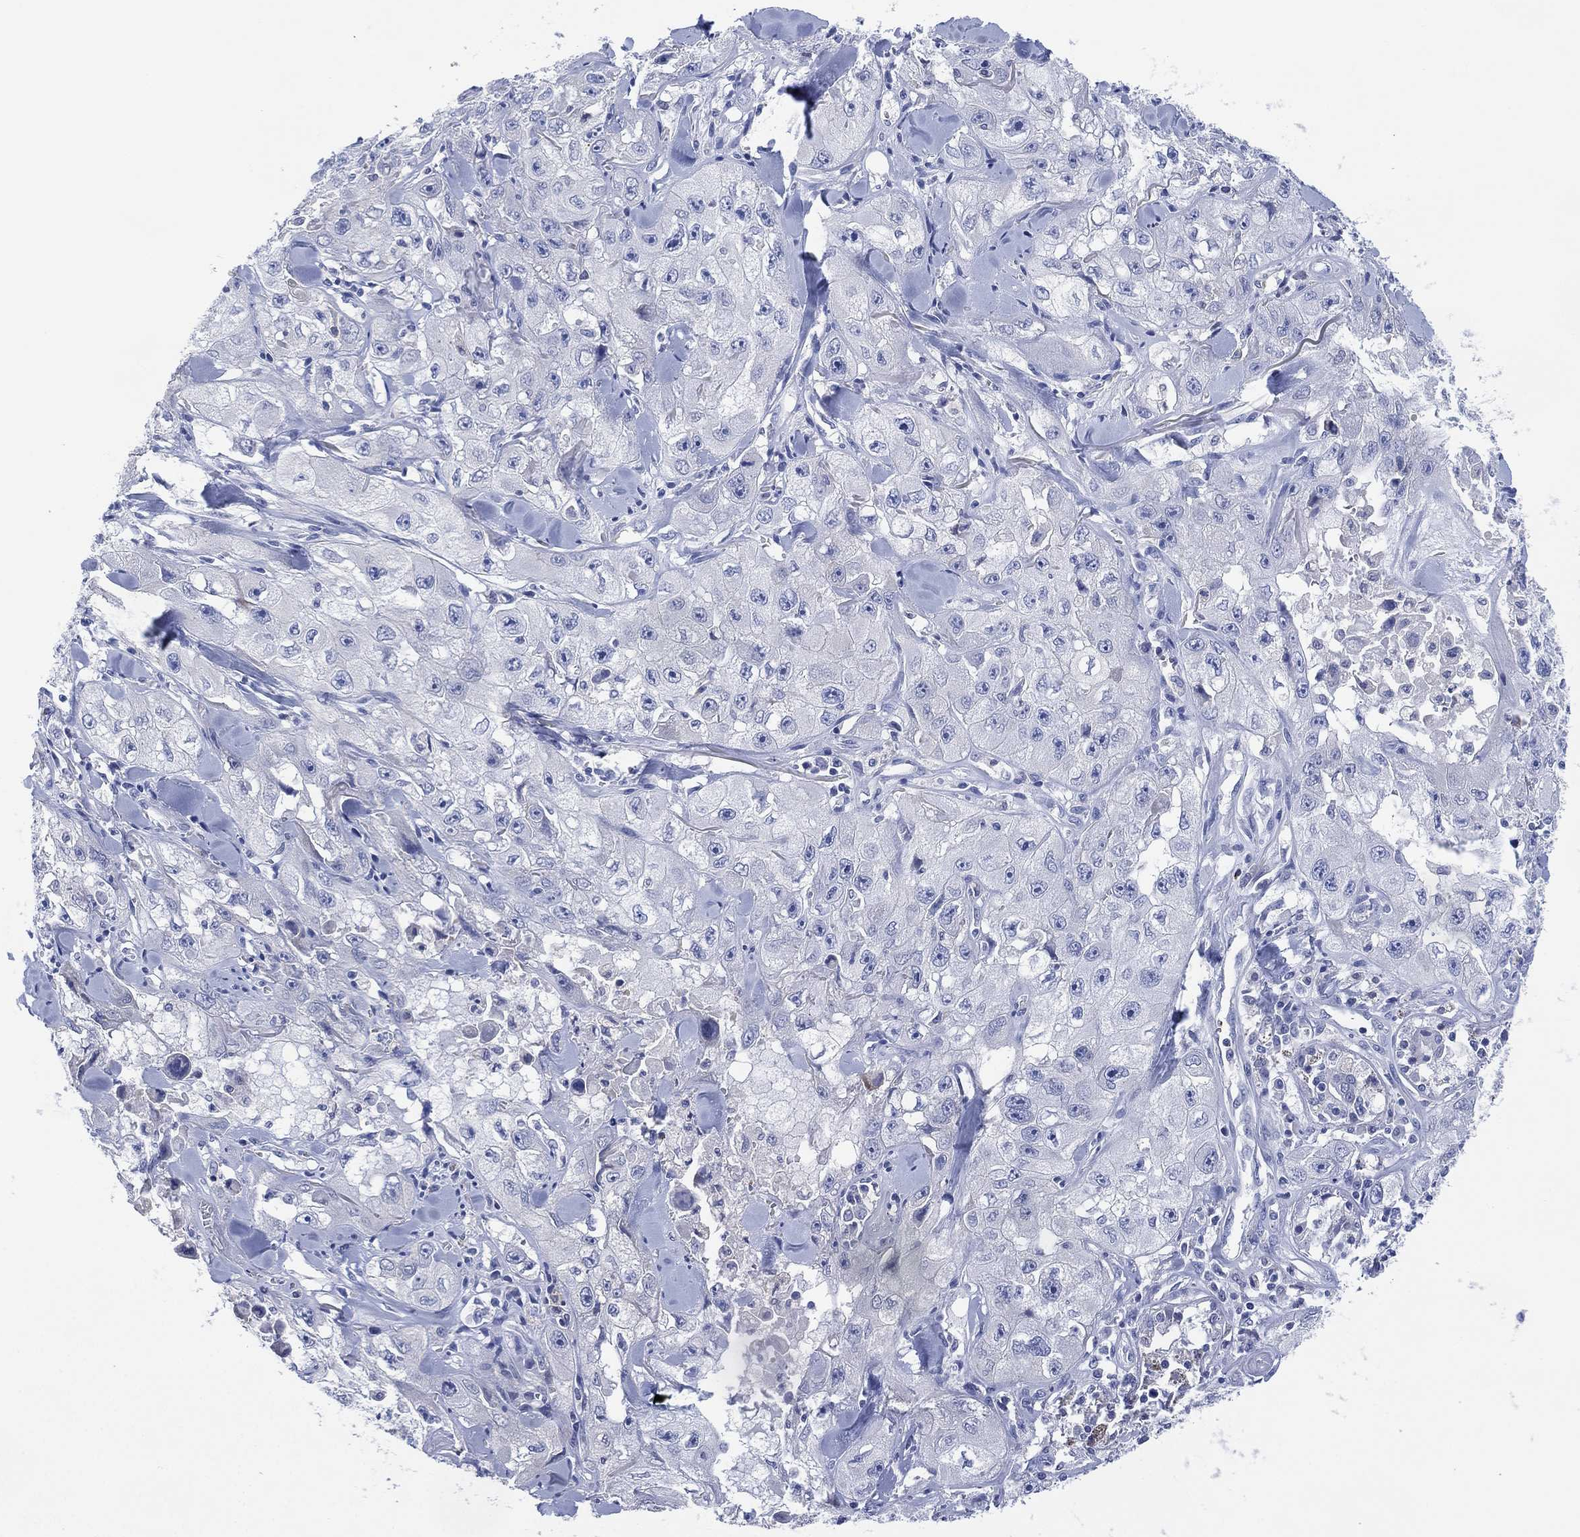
{"staining": {"intensity": "negative", "quantity": "none", "location": "none"}, "tissue": "skin cancer", "cell_type": "Tumor cells", "image_type": "cancer", "snomed": [{"axis": "morphology", "description": "Squamous cell carcinoma, NOS"}, {"axis": "topography", "description": "Skin"}, {"axis": "topography", "description": "Subcutis"}], "caption": "This is a image of IHC staining of skin squamous cell carcinoma, which shows no positivity in tumor cells.", "gene": "CHRNA3", "patient": {"sex": "male", "age": 73}}